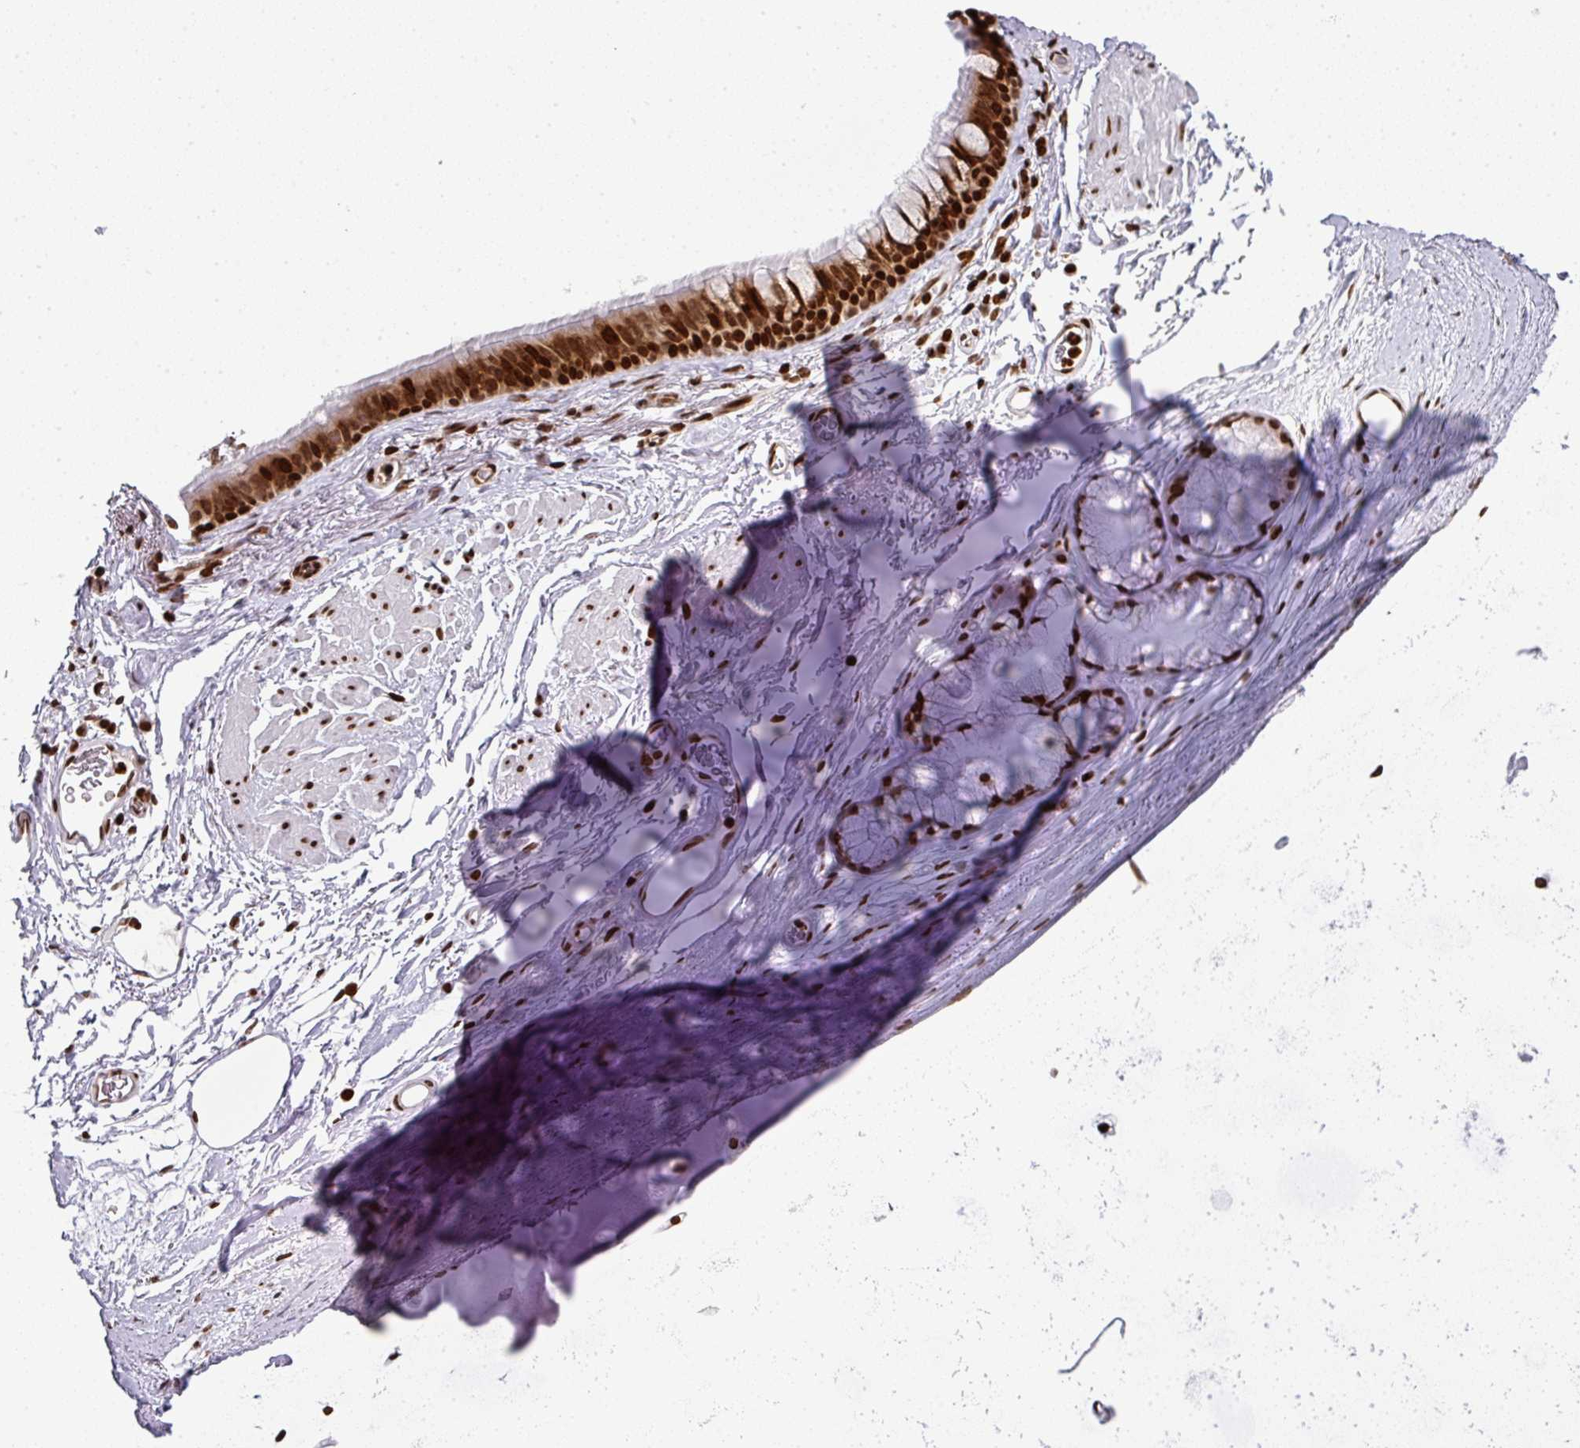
{"staining": {"intensity": "moderate", "quantity": ">75%", "location": "nuclear"}, "tissue": "adipose tissue", "cell_type": "Adipocytes", "image_type": "normal", "snomed": [{"axis": "morphology", "description": "Normal tissue, NOS"}, {"axis": "topography", "description": "Lymph node"}, {"axis": "topography", "description": "Cartilage tissue"}, {"axis": "topography", "description": "Bronchus"}], "caption": "Protein staining shows moderate nuclear expression in approximately >75% of adipocytes in unremarkable adipose tissue. The protein of interest is stained brown, and the nuclei are stained in blue (DAB (3,3'-diaminobenzidine) IHC with brightfield microscopy, high magnification).", "gene": "RASL11A", "patient": {"sex": "female", "age": 70}}